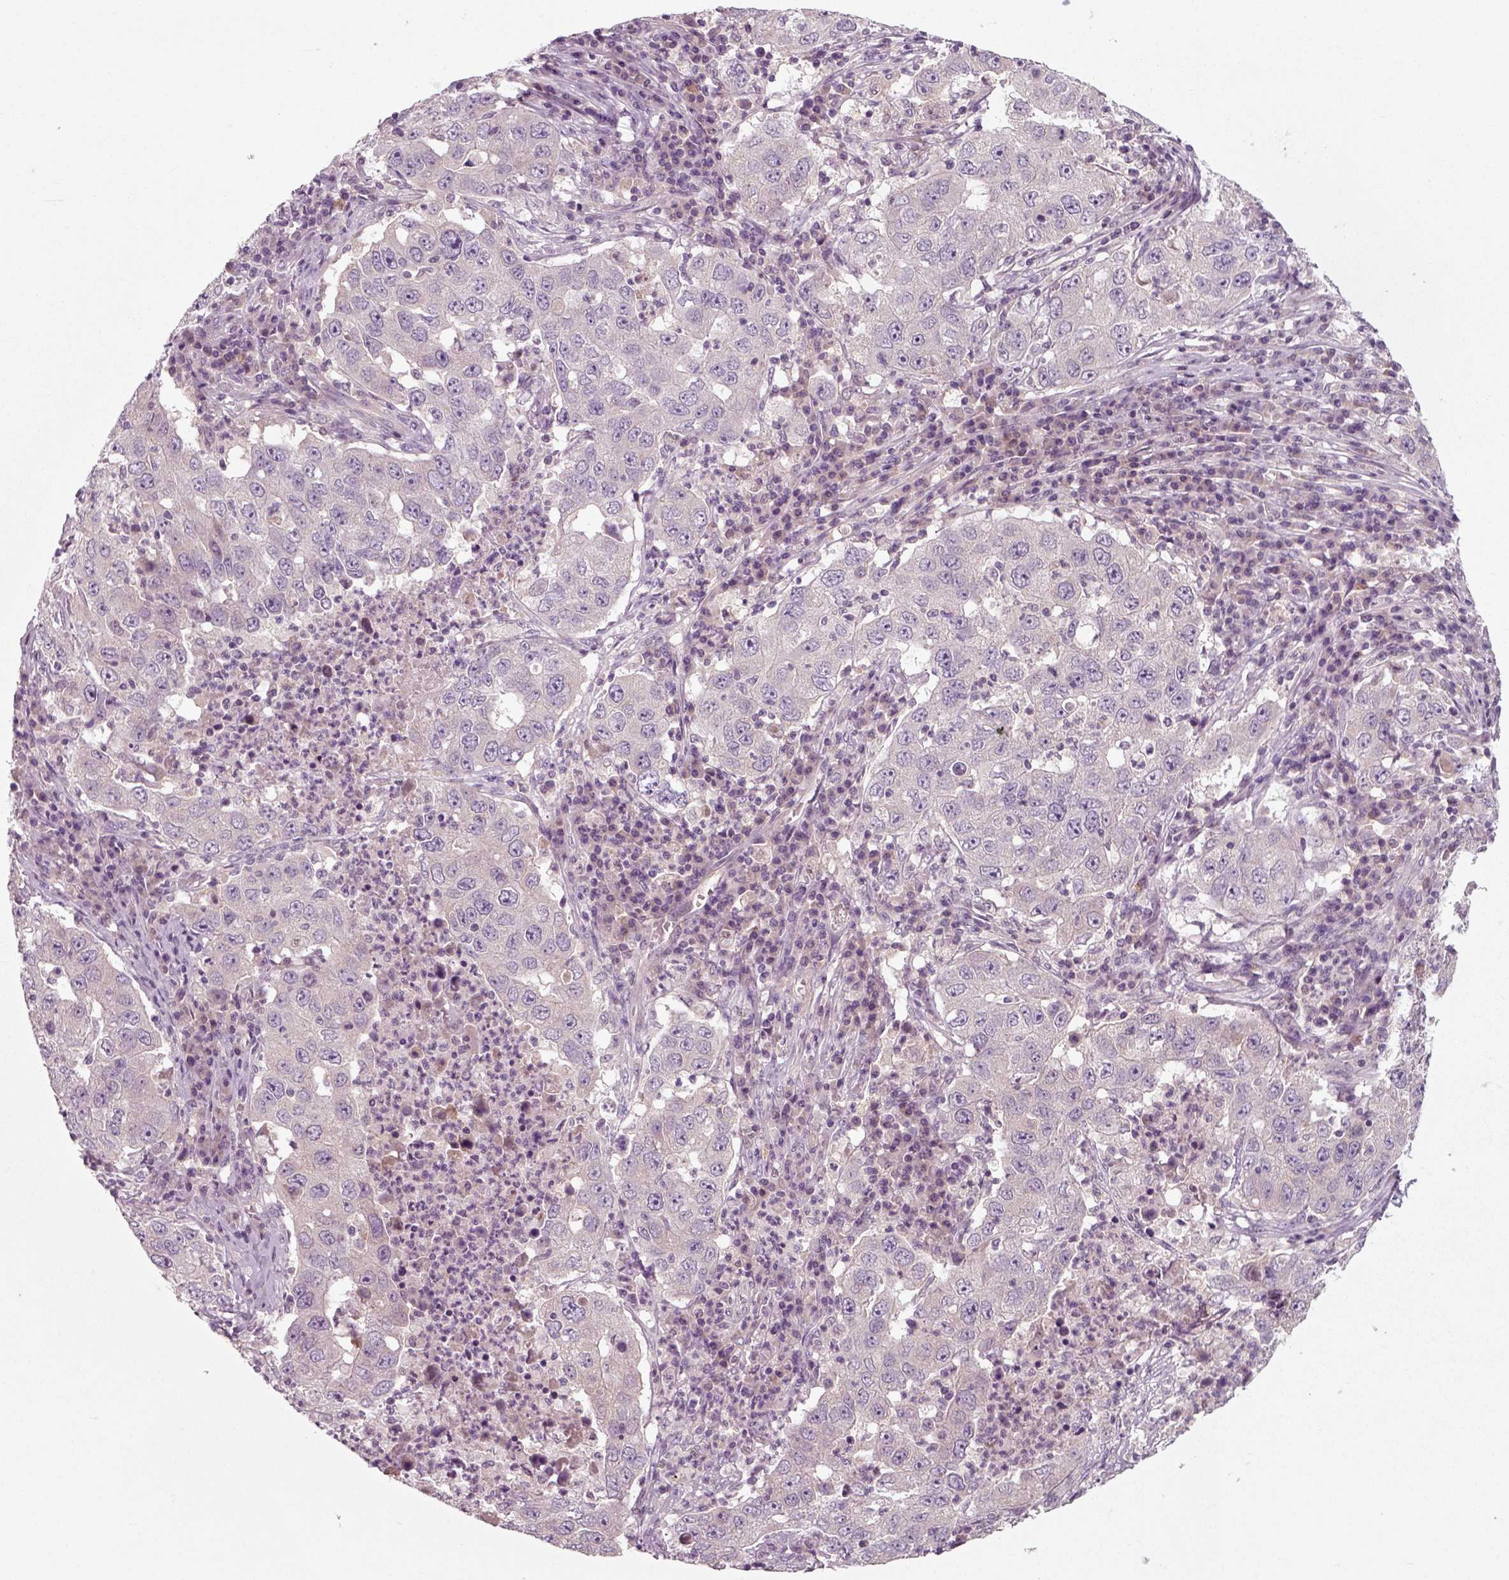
{"staining": {"intensity": "negative", "quantity": "none", "location": "none"}, "tissue": "lung cancer", "cell_type": "Tumor cells", "image_type": "cancer", "snomed": [{"axis": "morphology", "description": "Adenocarcinoma, NOS"}, {"axis": "topography", "description": "Lung"}], "caption": "An image of human adenocarcinoma (lung) is negative for staining in tumor cells. (Stains: DAB IHC with hematoxylin counter stain, Microscopy: brightfield microscopy at high magnification).", "gene": "RND2", "patient": {"sex": "male", "age": 73}}